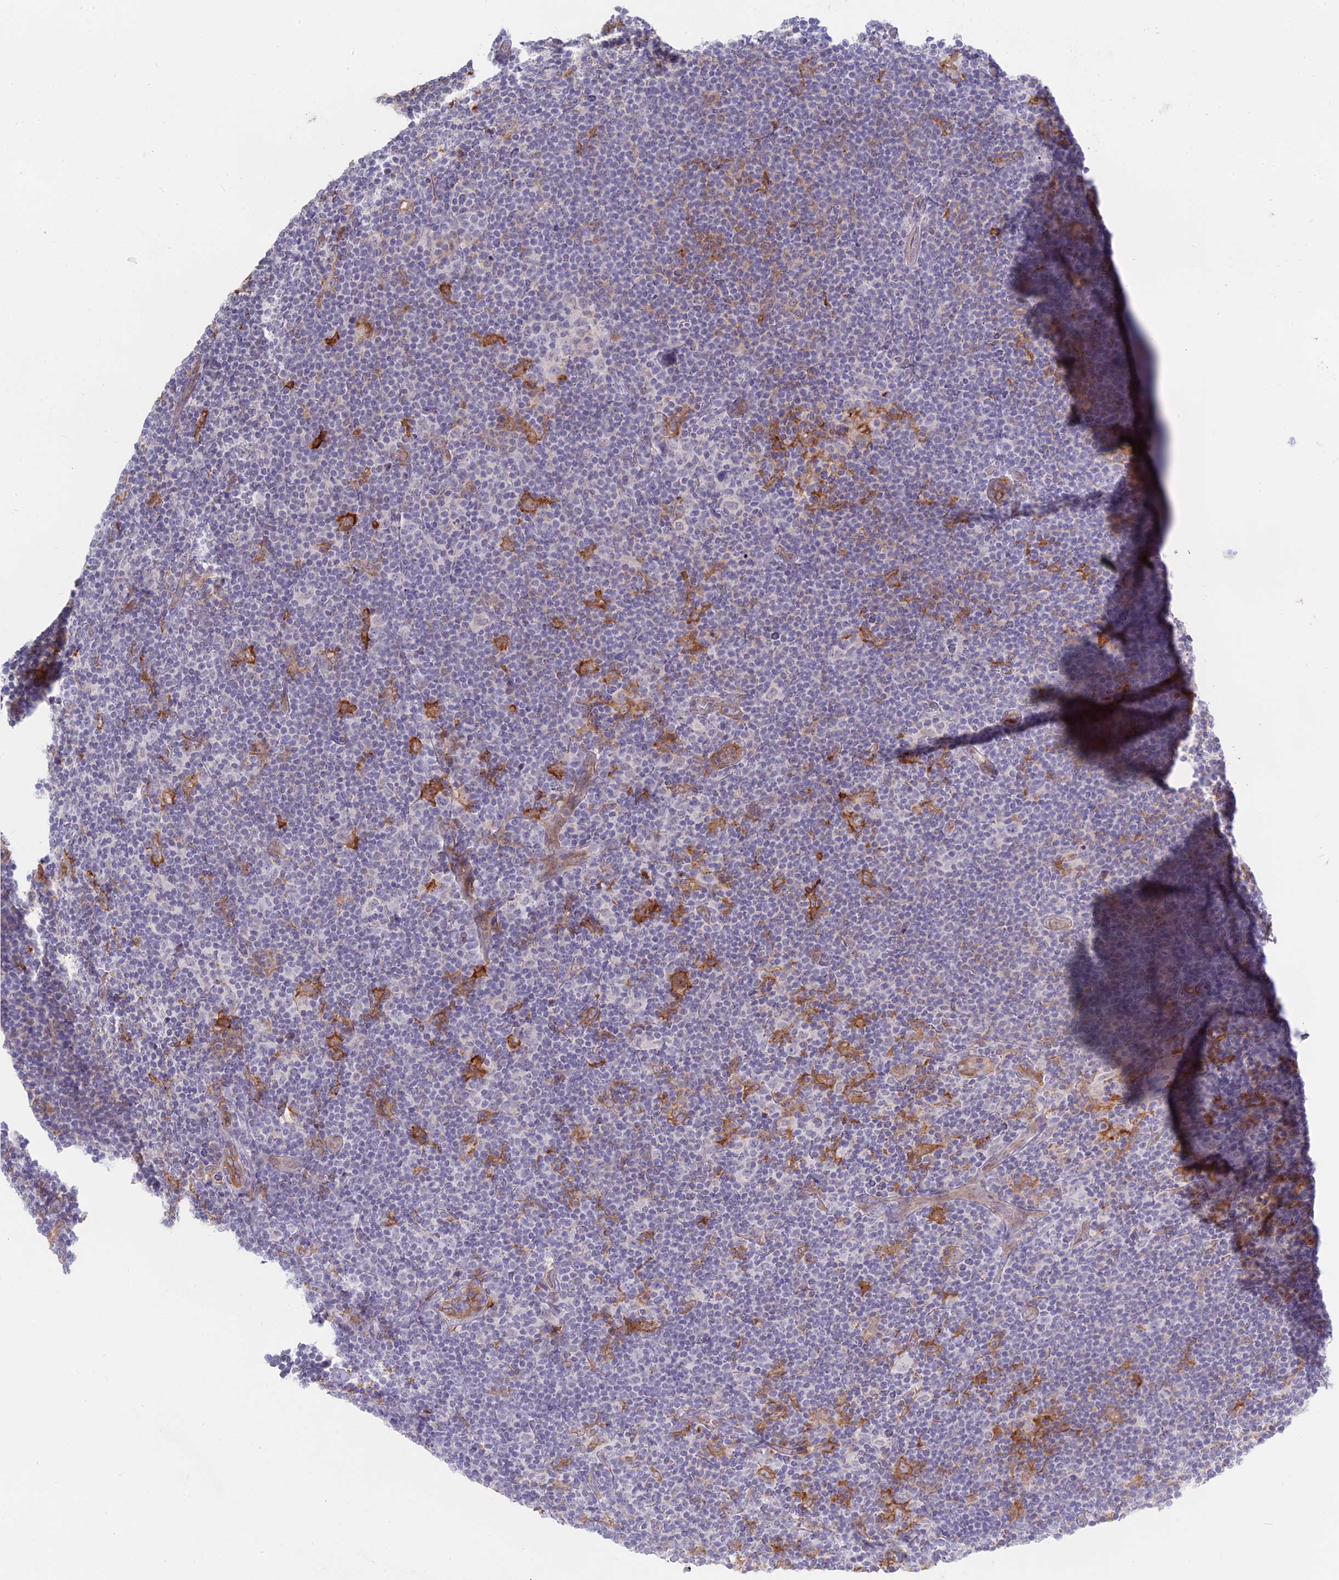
{"staining": {"intensity": "negative", "quantity": "none", "location": "none"}, "tissue": "lymphoma", "cell_type": "Tumor cells", "image_type": "cancer", "snomed": [{"axis": "morphology", "description": "Hodgkin's disease, NOS"}, {"axis": "topography", "description": "Lymph node"}], "caption": "Immunohistochemical staining of human Hodgkin's disease shows no significant staining in tumor cells. Nuclei are stained in blue.", "gene": "MYO5B", "patient": {"sex": "female", "age": 57}}